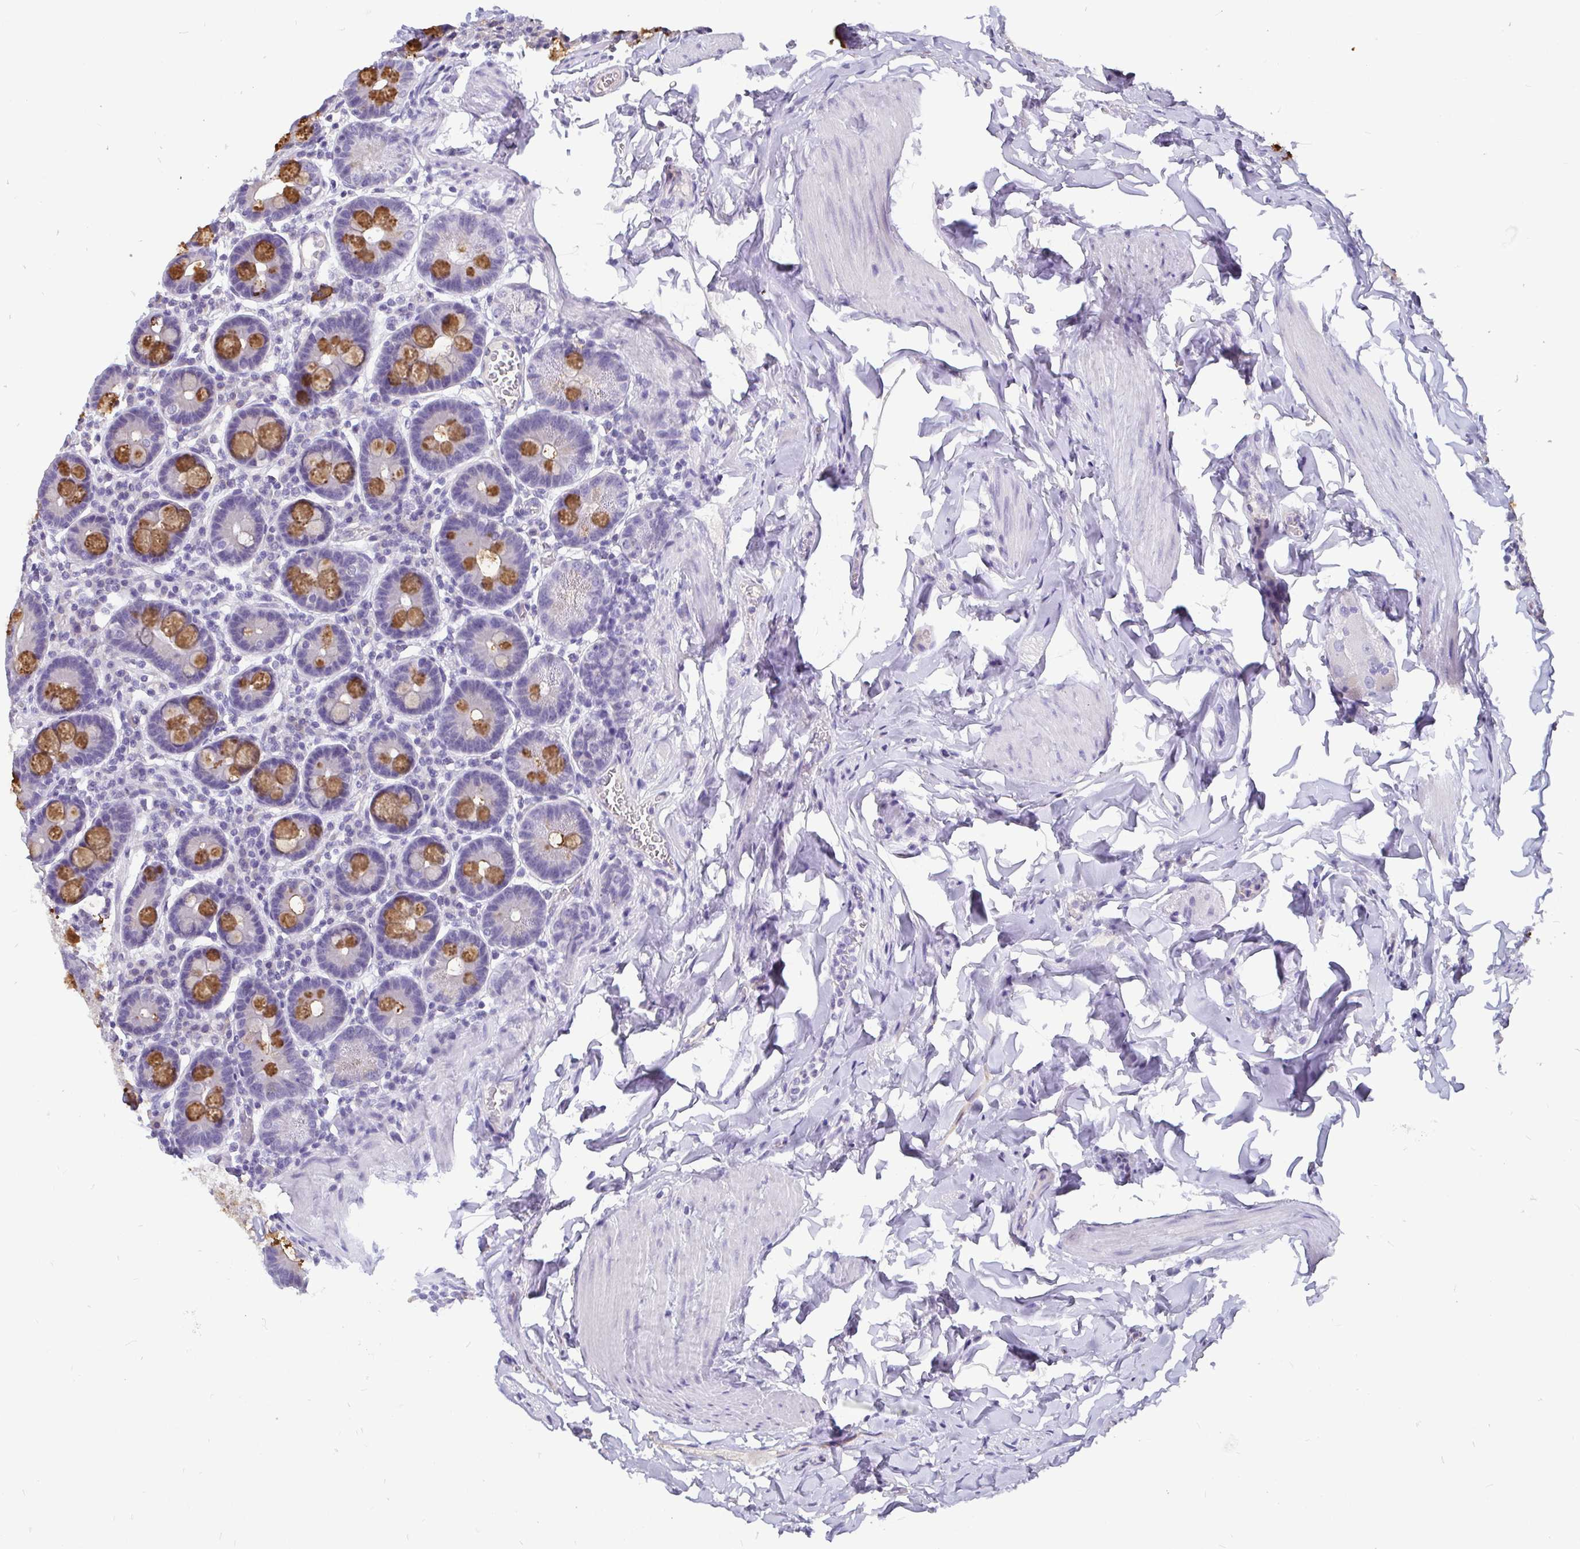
{"staining": {"intensity": "strong", "quantity": "25%-75%", "location": "cytoplasmic/membranous"}, "tissue": "duodenum", "cell_type": "Glandular cells", "image_type": "normal", "snomed": [{"axis": "morphology", "description": "Normal tissue, NOS"}, {"axis": "topography", "description": "Pancreas"}, {"axis": "topography", "description": "Duodenum"}], "caption": "Human duodenum stained with a protein marker demonstrates strong staining in glandular cells.", "gene": "ADAMTS6", "patient": {"sex": "male", "age": 59}}